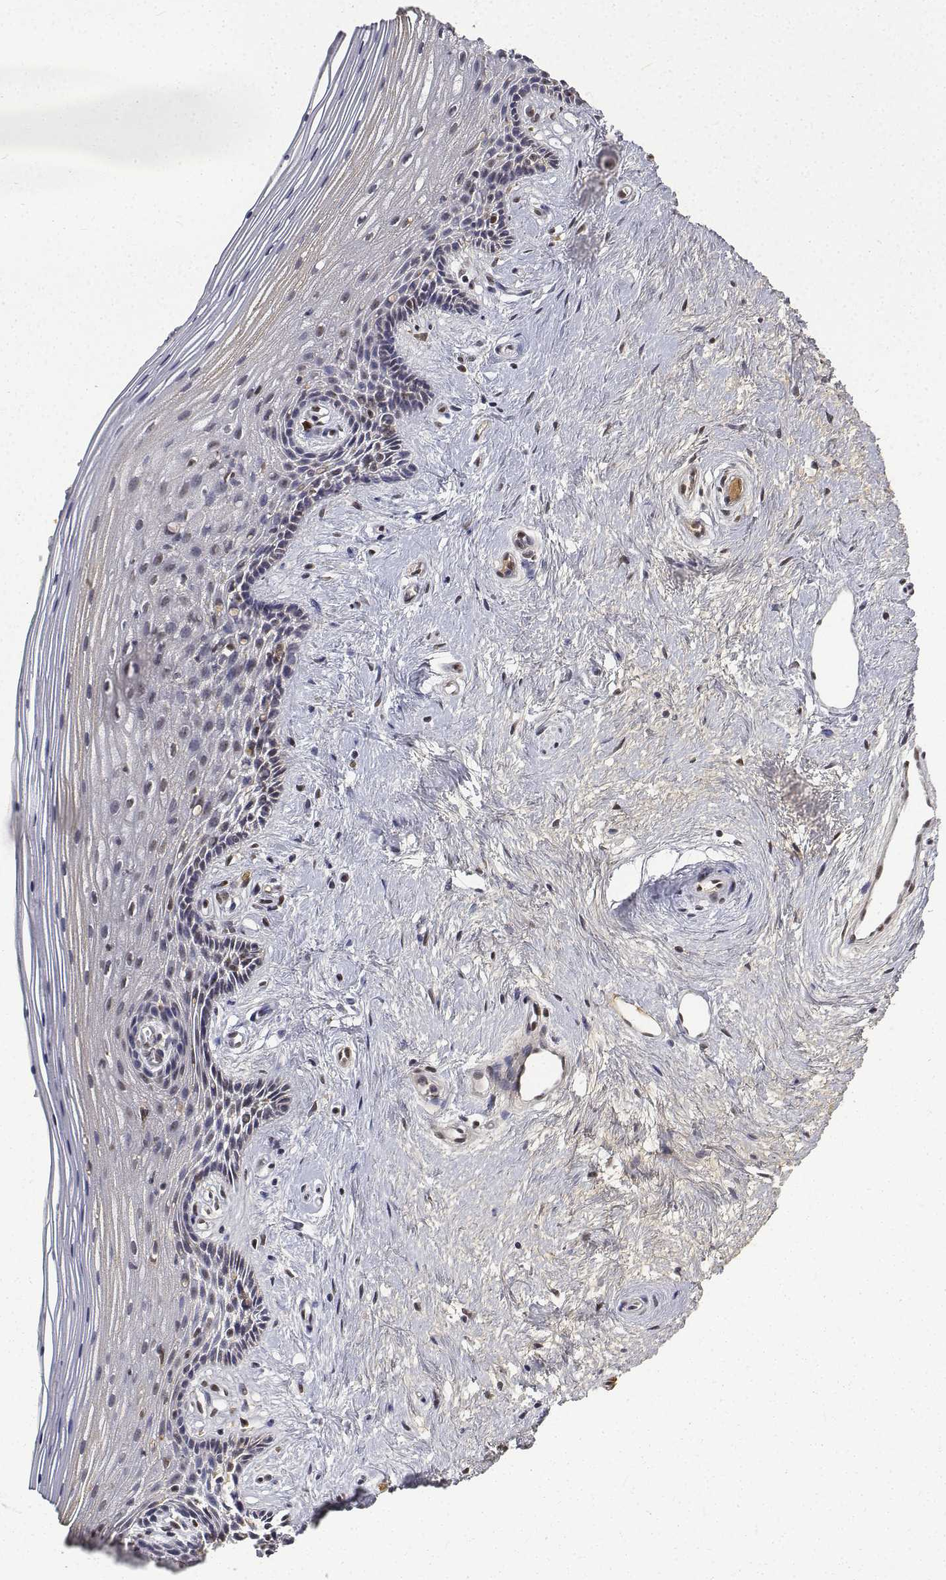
{"staining": {"intensity": "moderate", "quantity": "<25%", "location": "nuclear"}, "tissue": "vagina", "cell_type": "Squamous epithelial cells", "image_type": "normal", "snomed": [{"axis": "morphology", "description": "Normal tissue, NOS"}, {"axis": "topography", "description": "Vagina"}], "caption": "Squamous epithelial cells exhibit low levels of moderate nuclear positivity in about <25% of cells in unremarkable vagina.", "gene": "ATRX", "patient": {"sex": "female", "age": 45}}